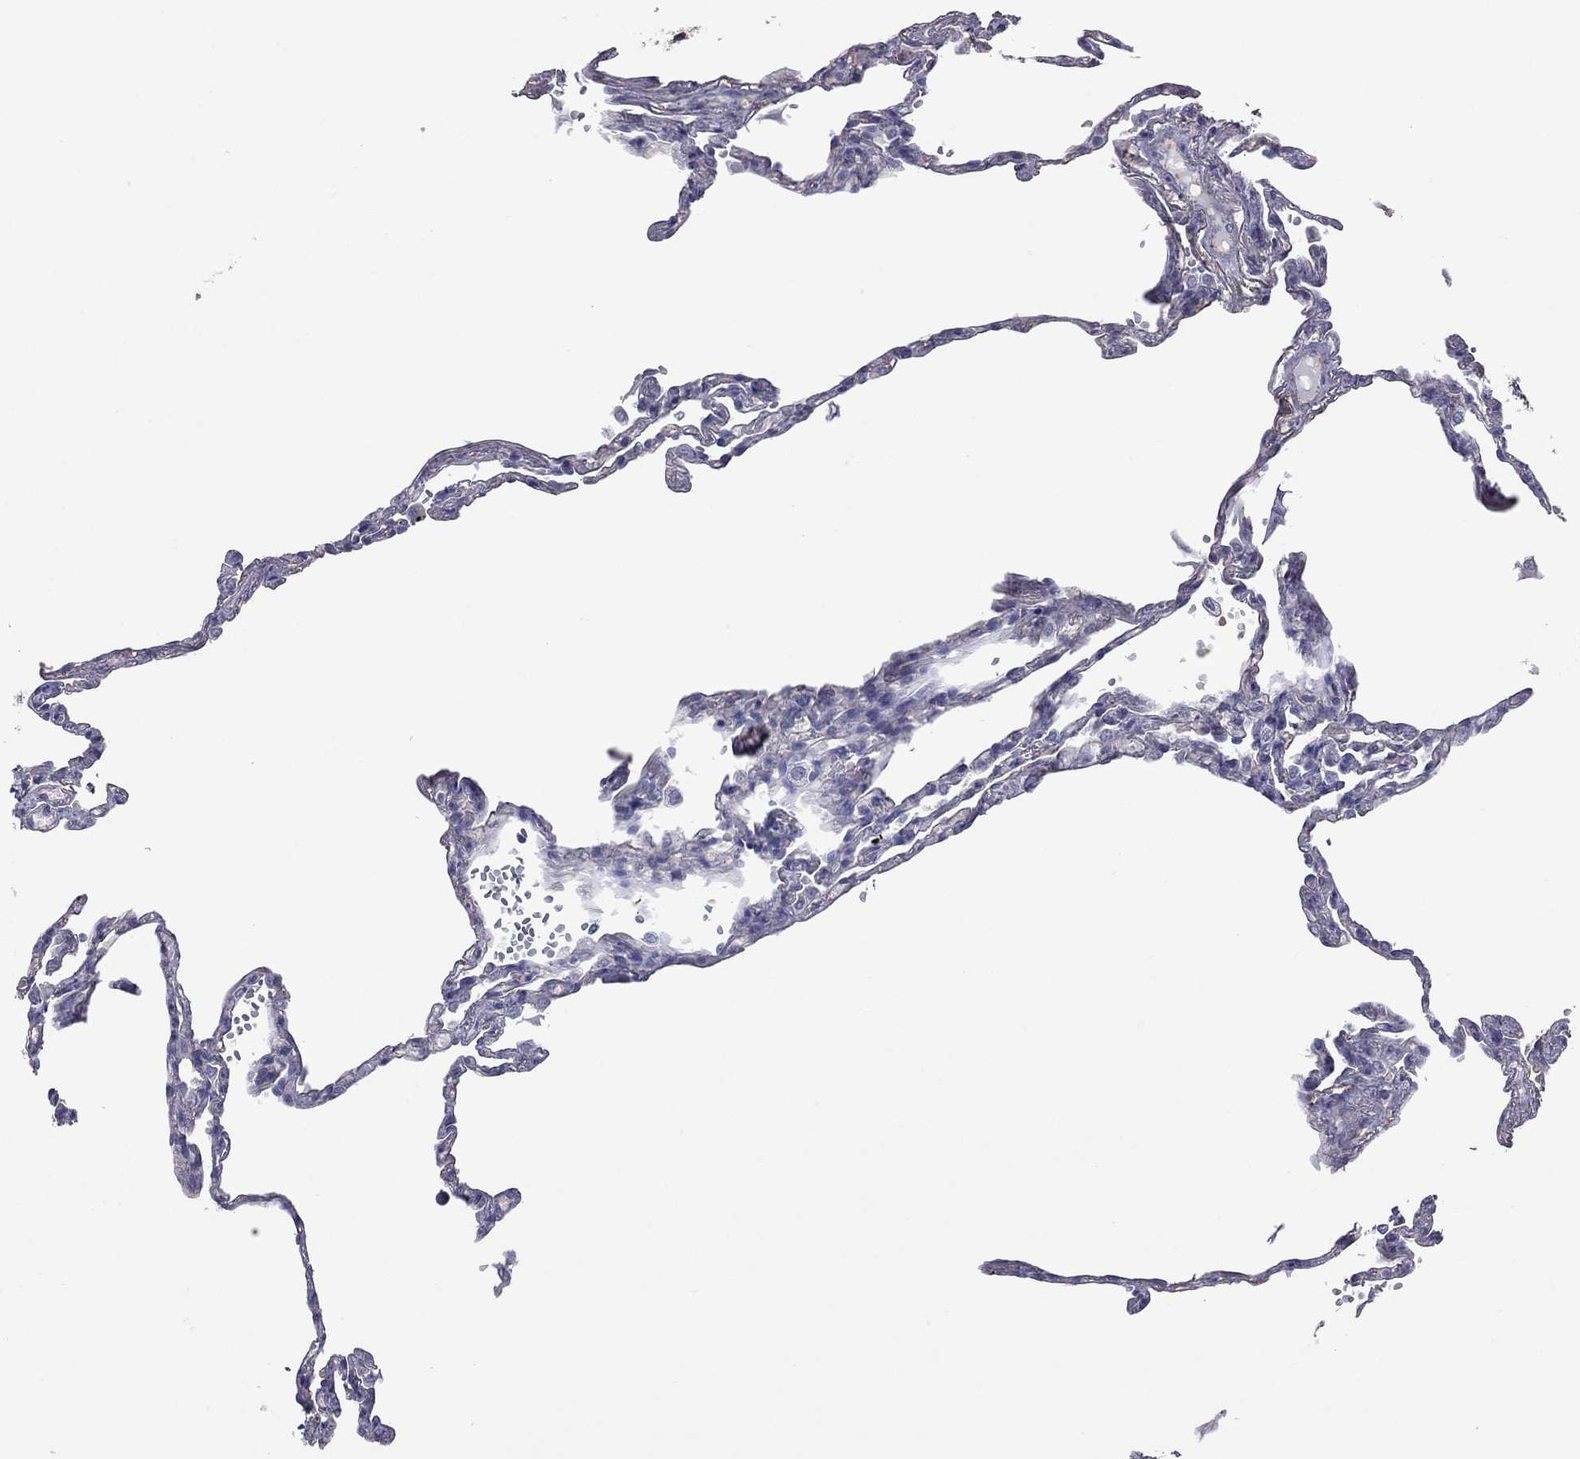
{"staining": {"intensity": "negative", "quantity": "none", "location": "none"}, "tissue": "lung", "cell_type": "Alveolar cells", "image_type": "normal", "snomed": [{"axis": "morphology", "description": "Normal tissue, NOS"}, {"axis": "topography", "description": "Lung"}], "caption": "Alveolar cells show no significant staining in normal lung.", "gene": "HYLS1", "patient": {"sex": "male", "age": 78}}